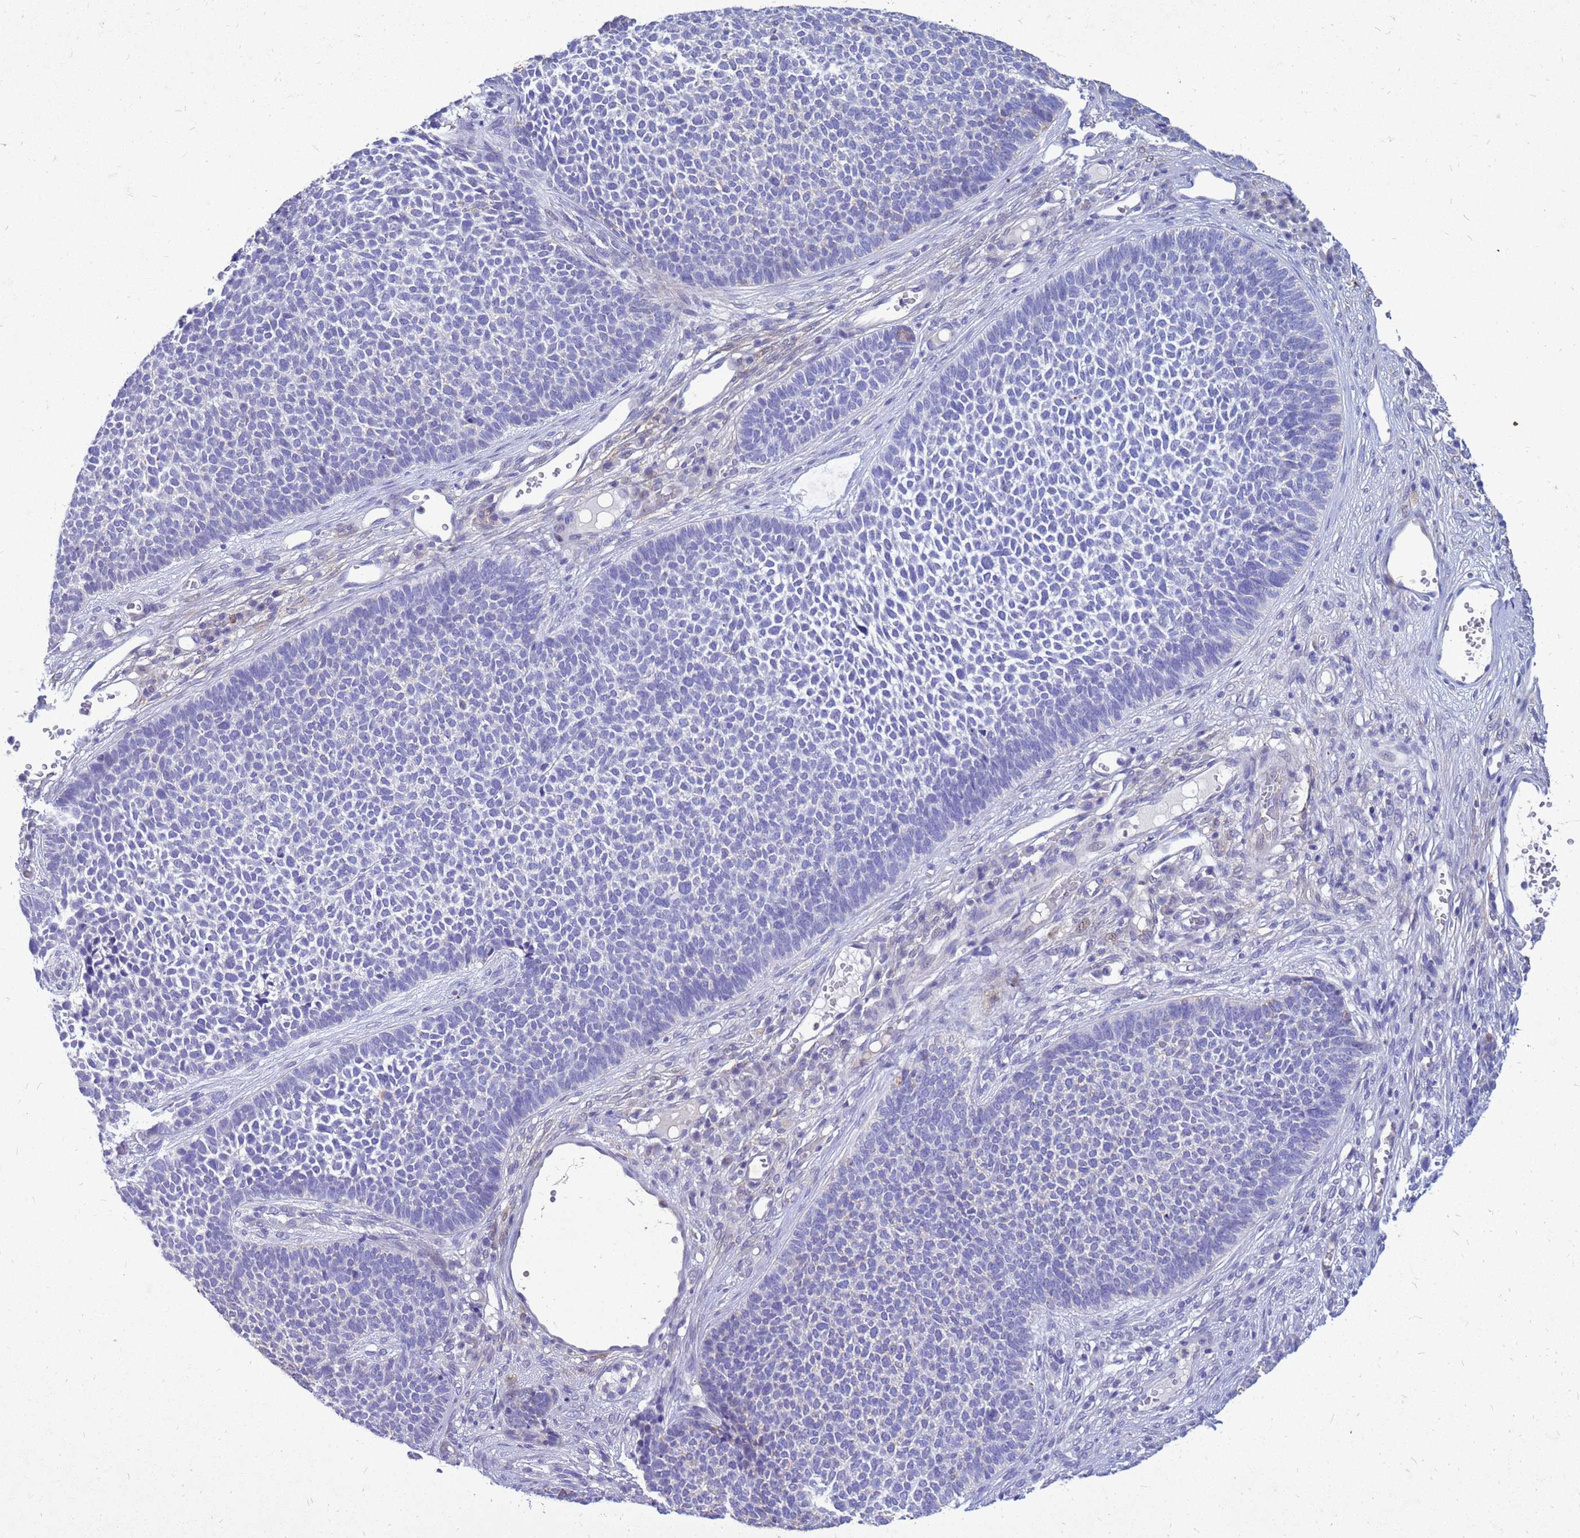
{"staining": {"intensity": "negative", "quantity": "none", "location": "none"}, "tissue": "skin cancer", "cell_type": "Tumor cells", "image_type": "cancer", "snomed": [{"axis": "morphology", "description": "Basal cell carcinoma"}, {"axis": "topography", "description": "Skin"}], "caption": "Tumor cells are negative for brown protein staining in skin cancer.", "gene": "AKR1C1", "patient": {"sex": "female", "age": 84}}